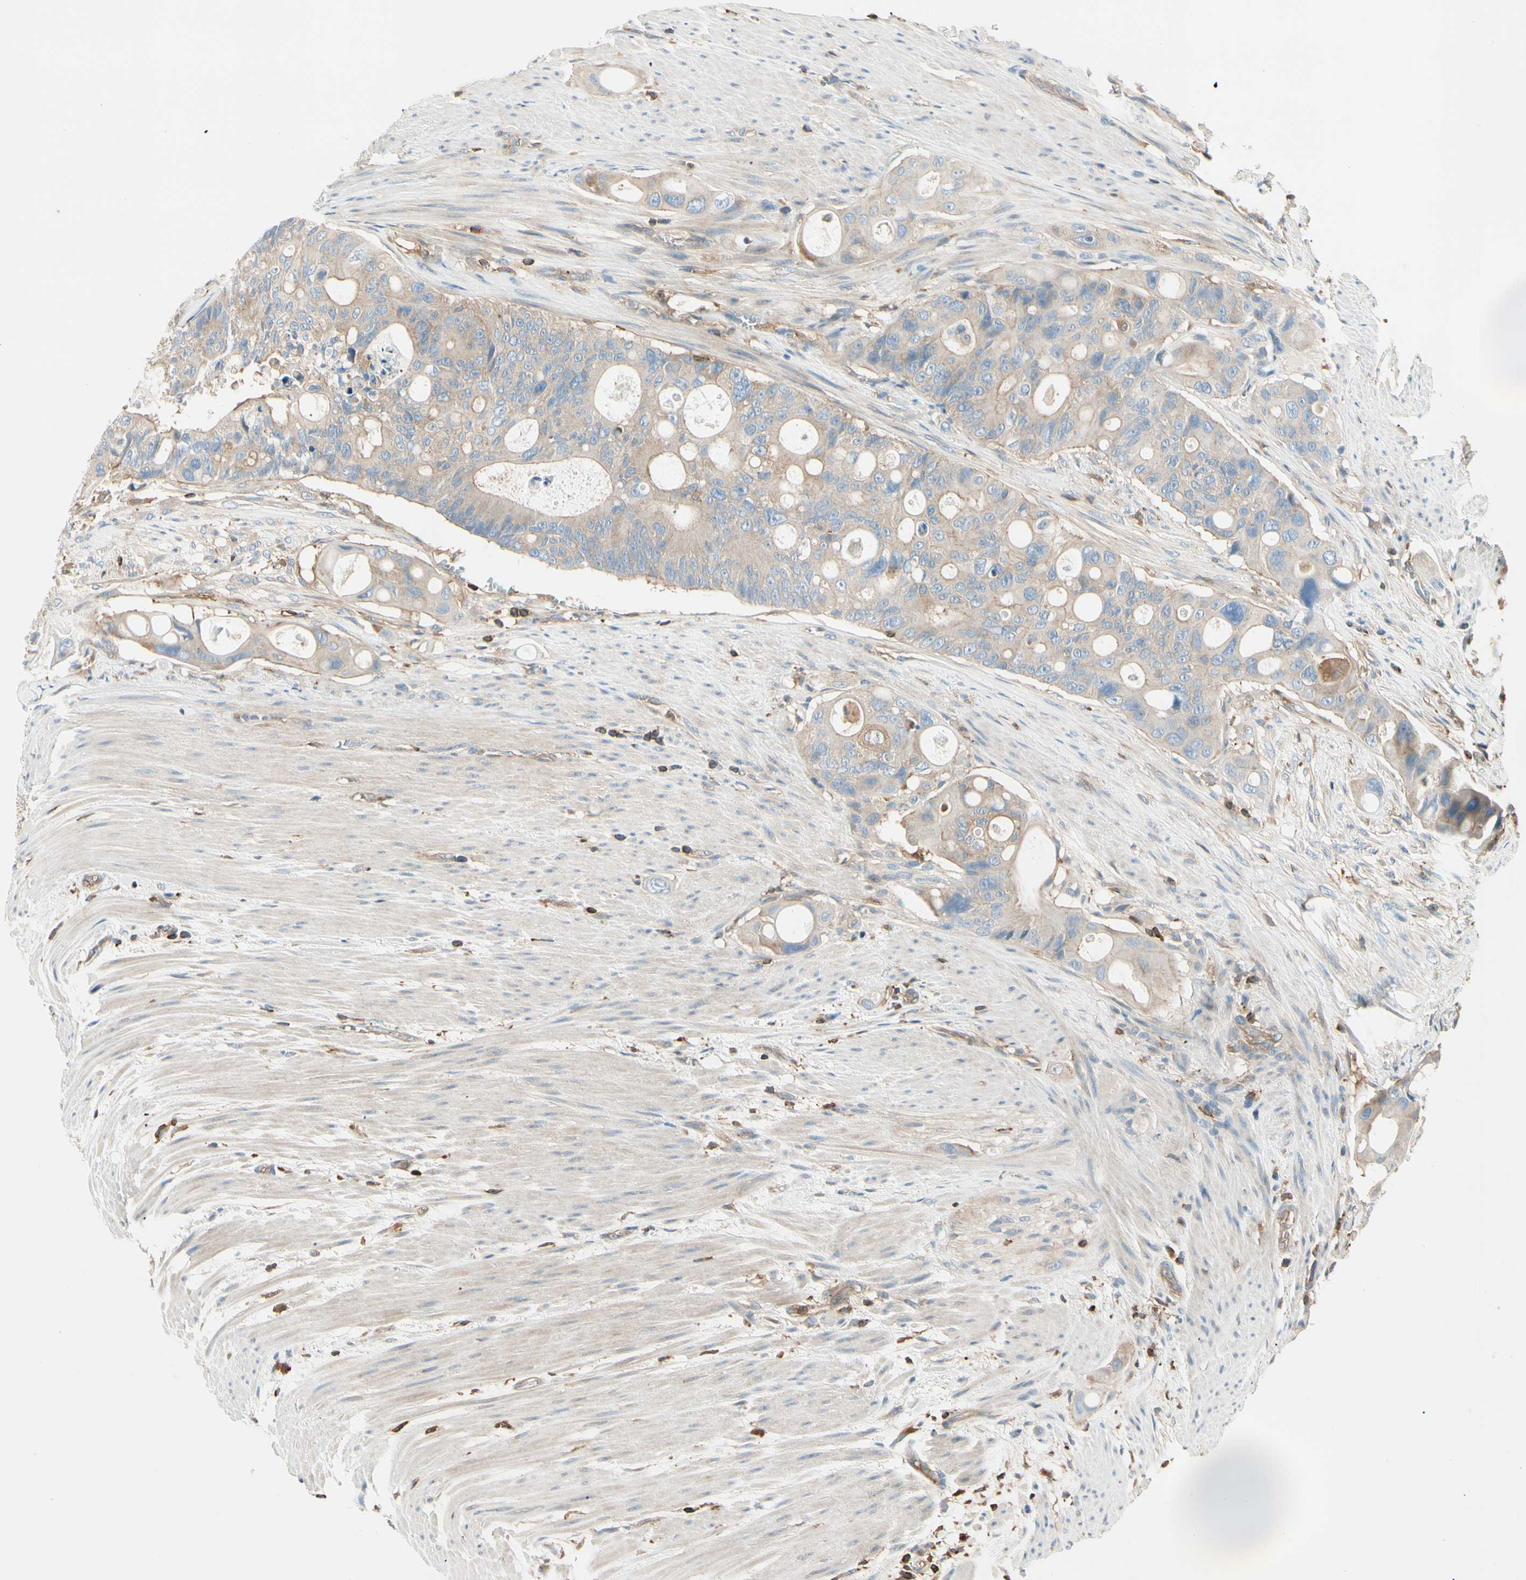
{"staining": {"intensity": "weak", "quantity": ">75%", "location": "cytoplasmic/membranous"}, "tissue": "colorectal cancer", "cell_type": "Tumor cells", "image_type": "cancer", "snomed": [{"axis": "morphology", "description": "Adenocarcinoma, NOS"}, {"axis": "topography", "description": "Colon"}], "caption": "This is a histology image of immunohistochemistry (IHC) staining of colorectal cancer, which shows weak expression in the cytoplasmic/membranous of tumor cells.", "gene": "CAPZA2", "patient": {"sex": "female", "age": 57}}